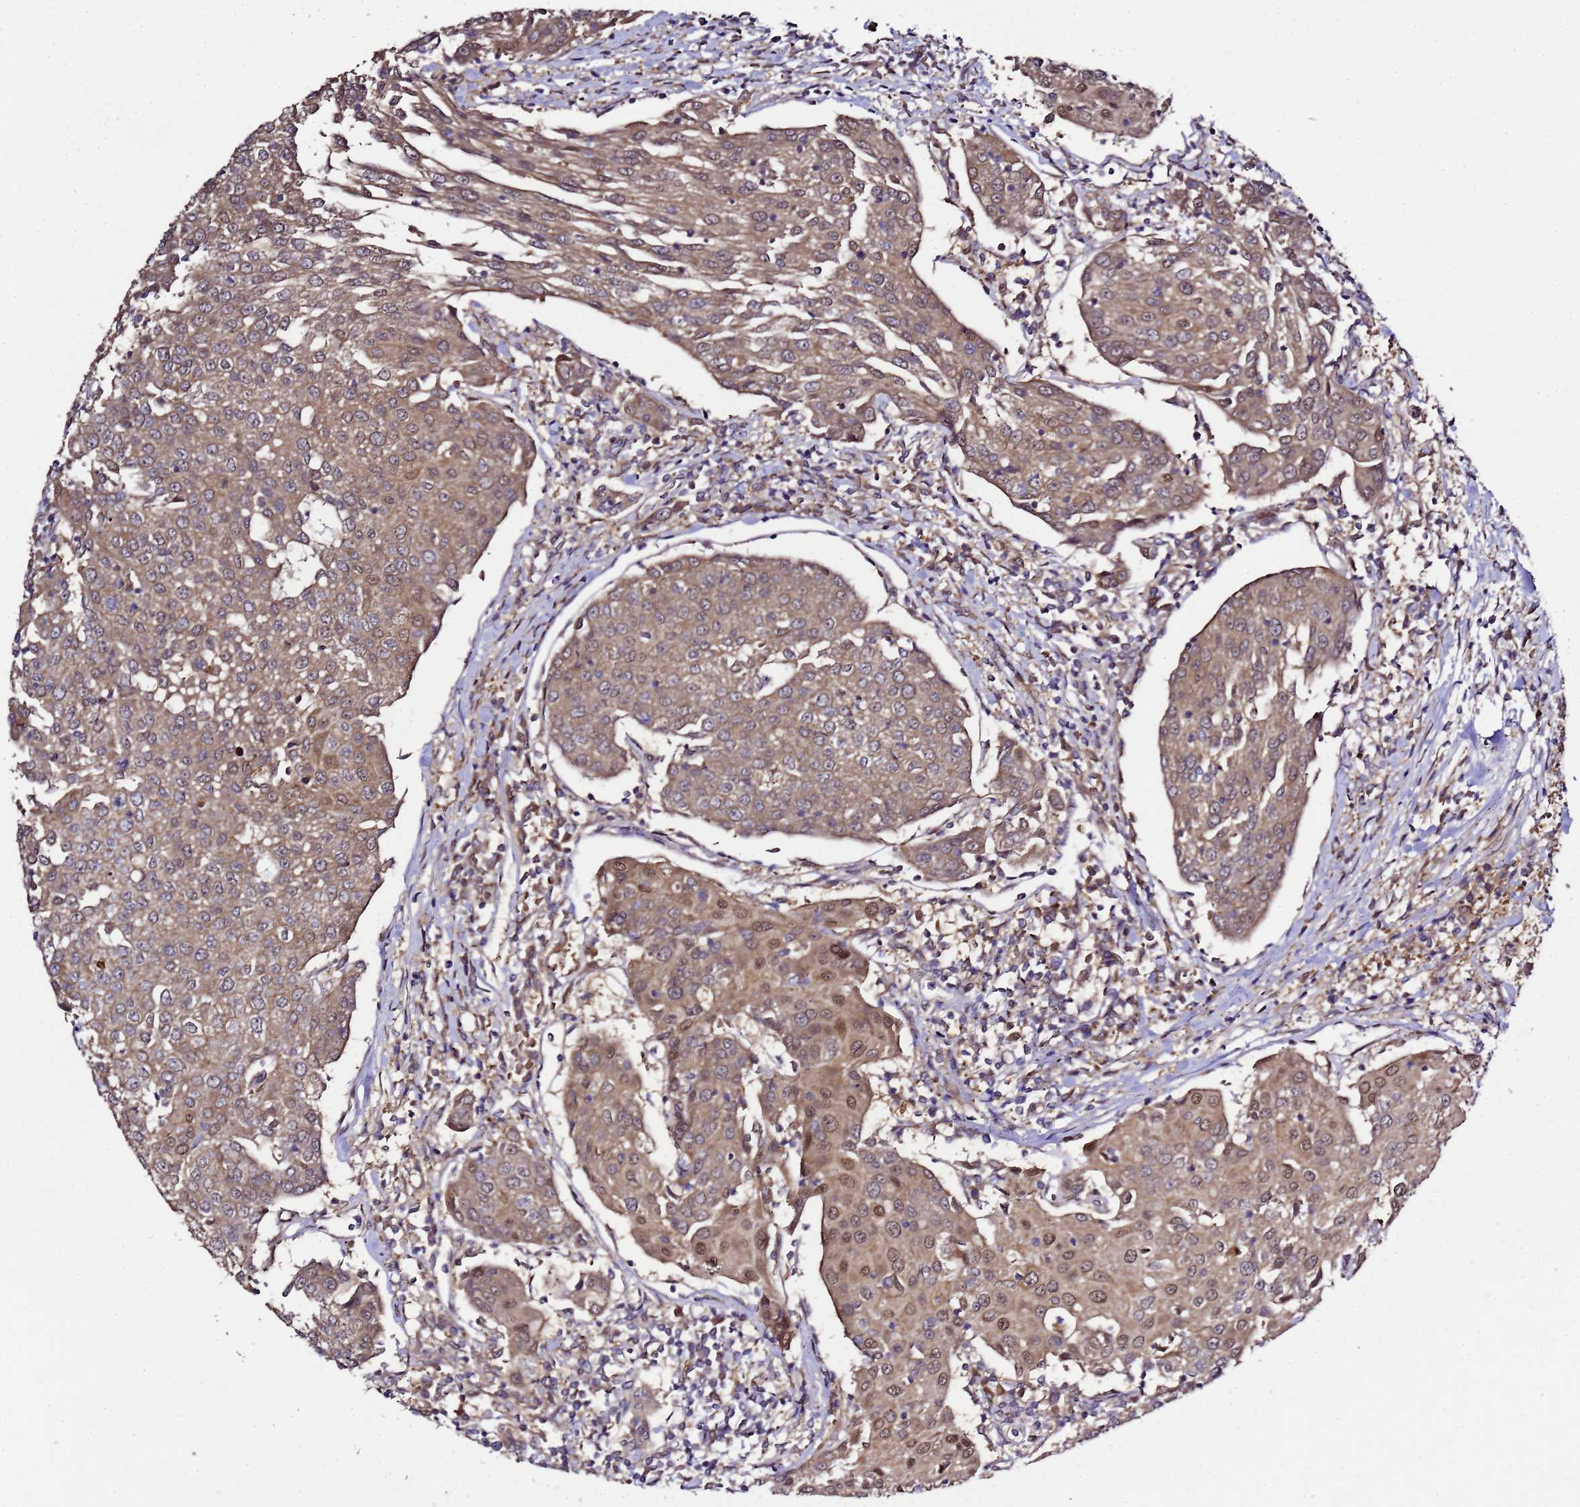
{"staining": {"intensity": "moderate", "quantity": ">75%", "location": "cytoplasmic/membranous"}, "tissue": "urothelial cancer", "cell_type": "Tumor cells", "image_type": "cancer", "snomed": [{"axis": "morphology", "description": "Urothelial carcinoma, High grade"}, {"axis": "topography", "description": "Urinary bladder"}], "caption": "Moderate cytoplasmic/membranous protein staining is present in approximately >75% of tumor cells in urothelial cancer.", "gene": "ALG3", "patient": {"sex": "female", "age": 85}}